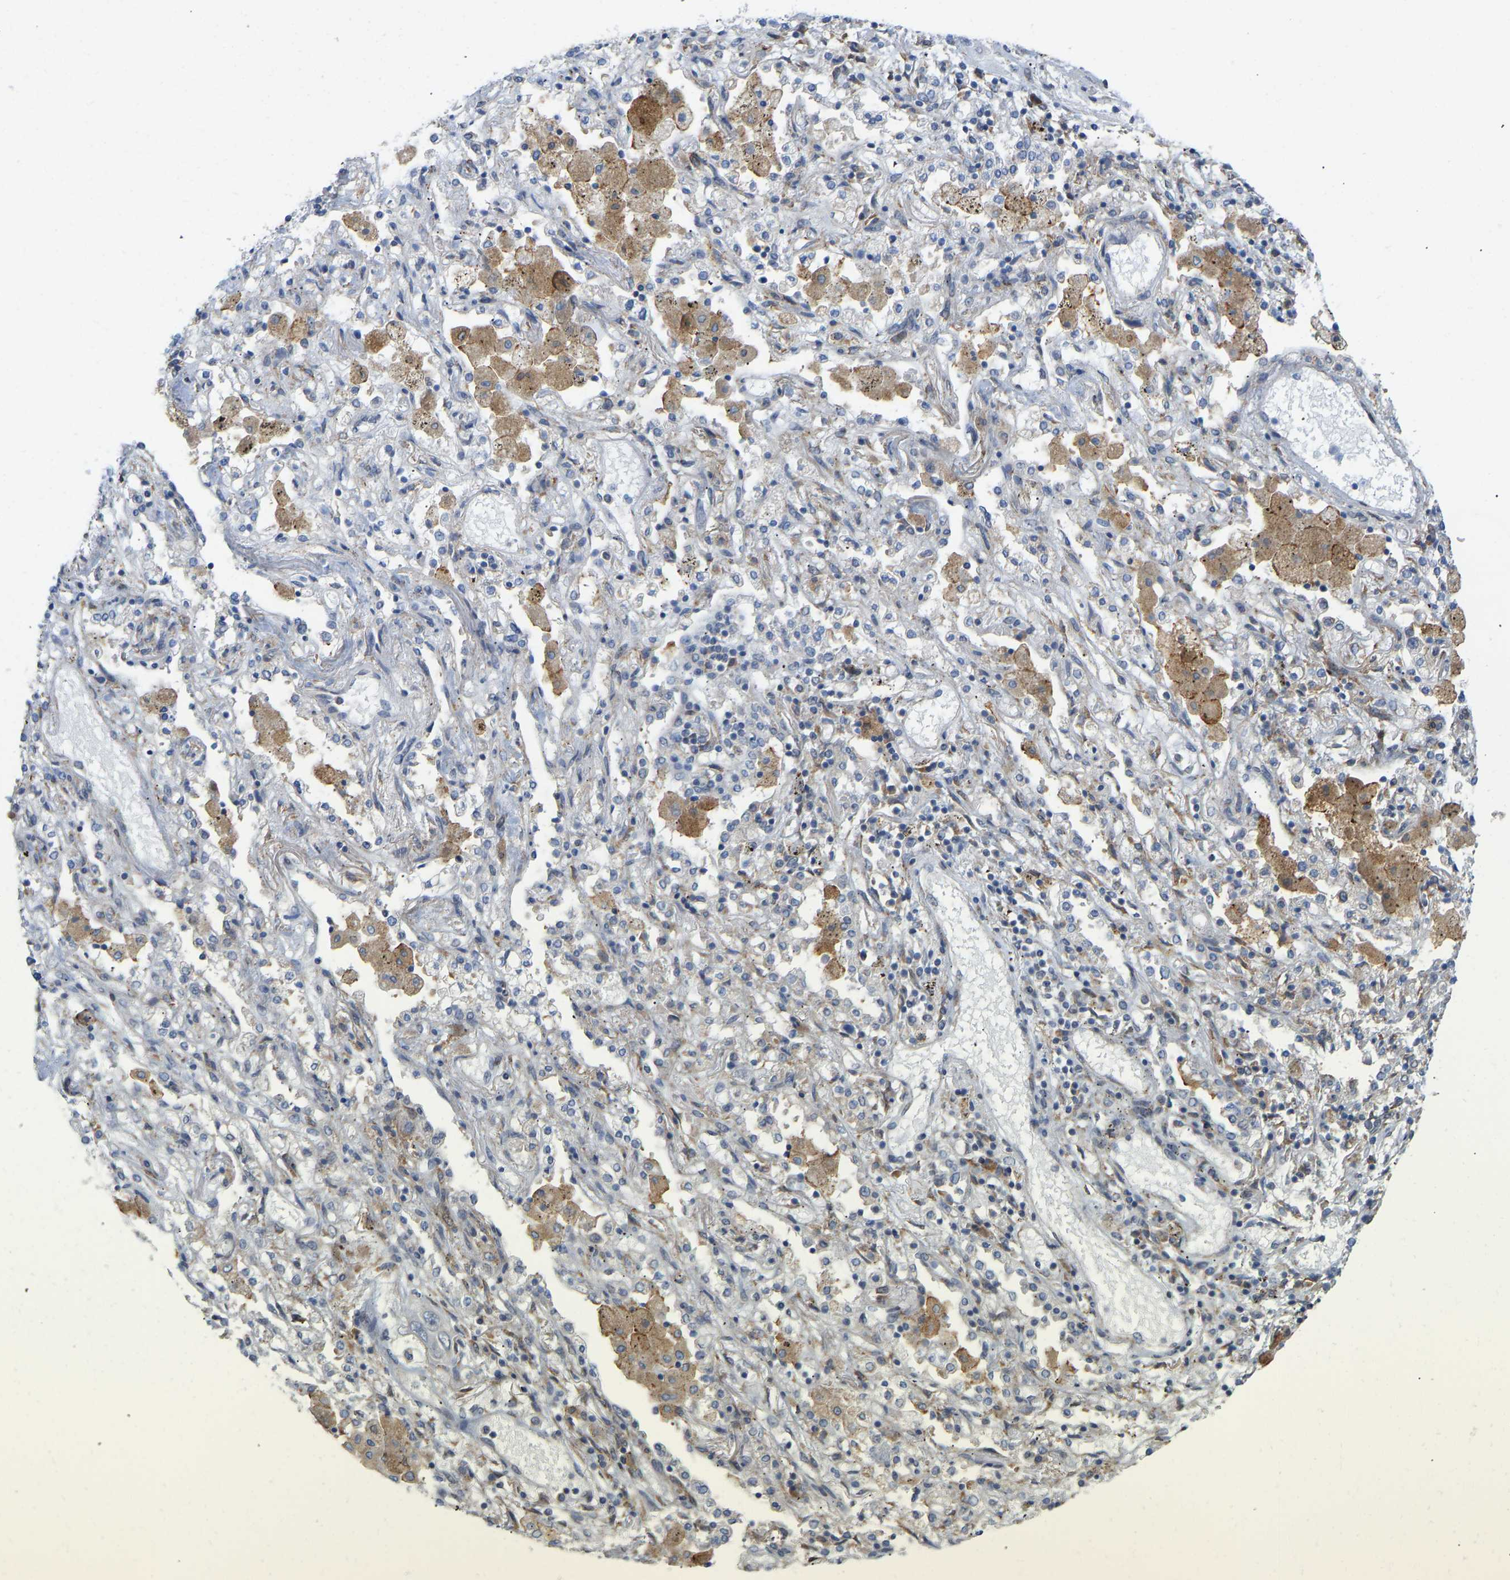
{"staining": {"intensity": "negative", "quantity": "none", "location": "none"}, "tissue": "lung cancer", "cell_type": "Tumor cells", "image_type": "cancer", "snomed": [{"axis": "morphology", "description": "Squamous cell carcinoma, NOS"}, {"axis": "topography", "description": "Lung"}], "caption": "DAB immunohistochemical staining of human squamous cell carcinoma (lung) demonstrates no significant expression in tumor cells.", "gene": "BEND3", "patient": {"sex": "female", "age": 47}}